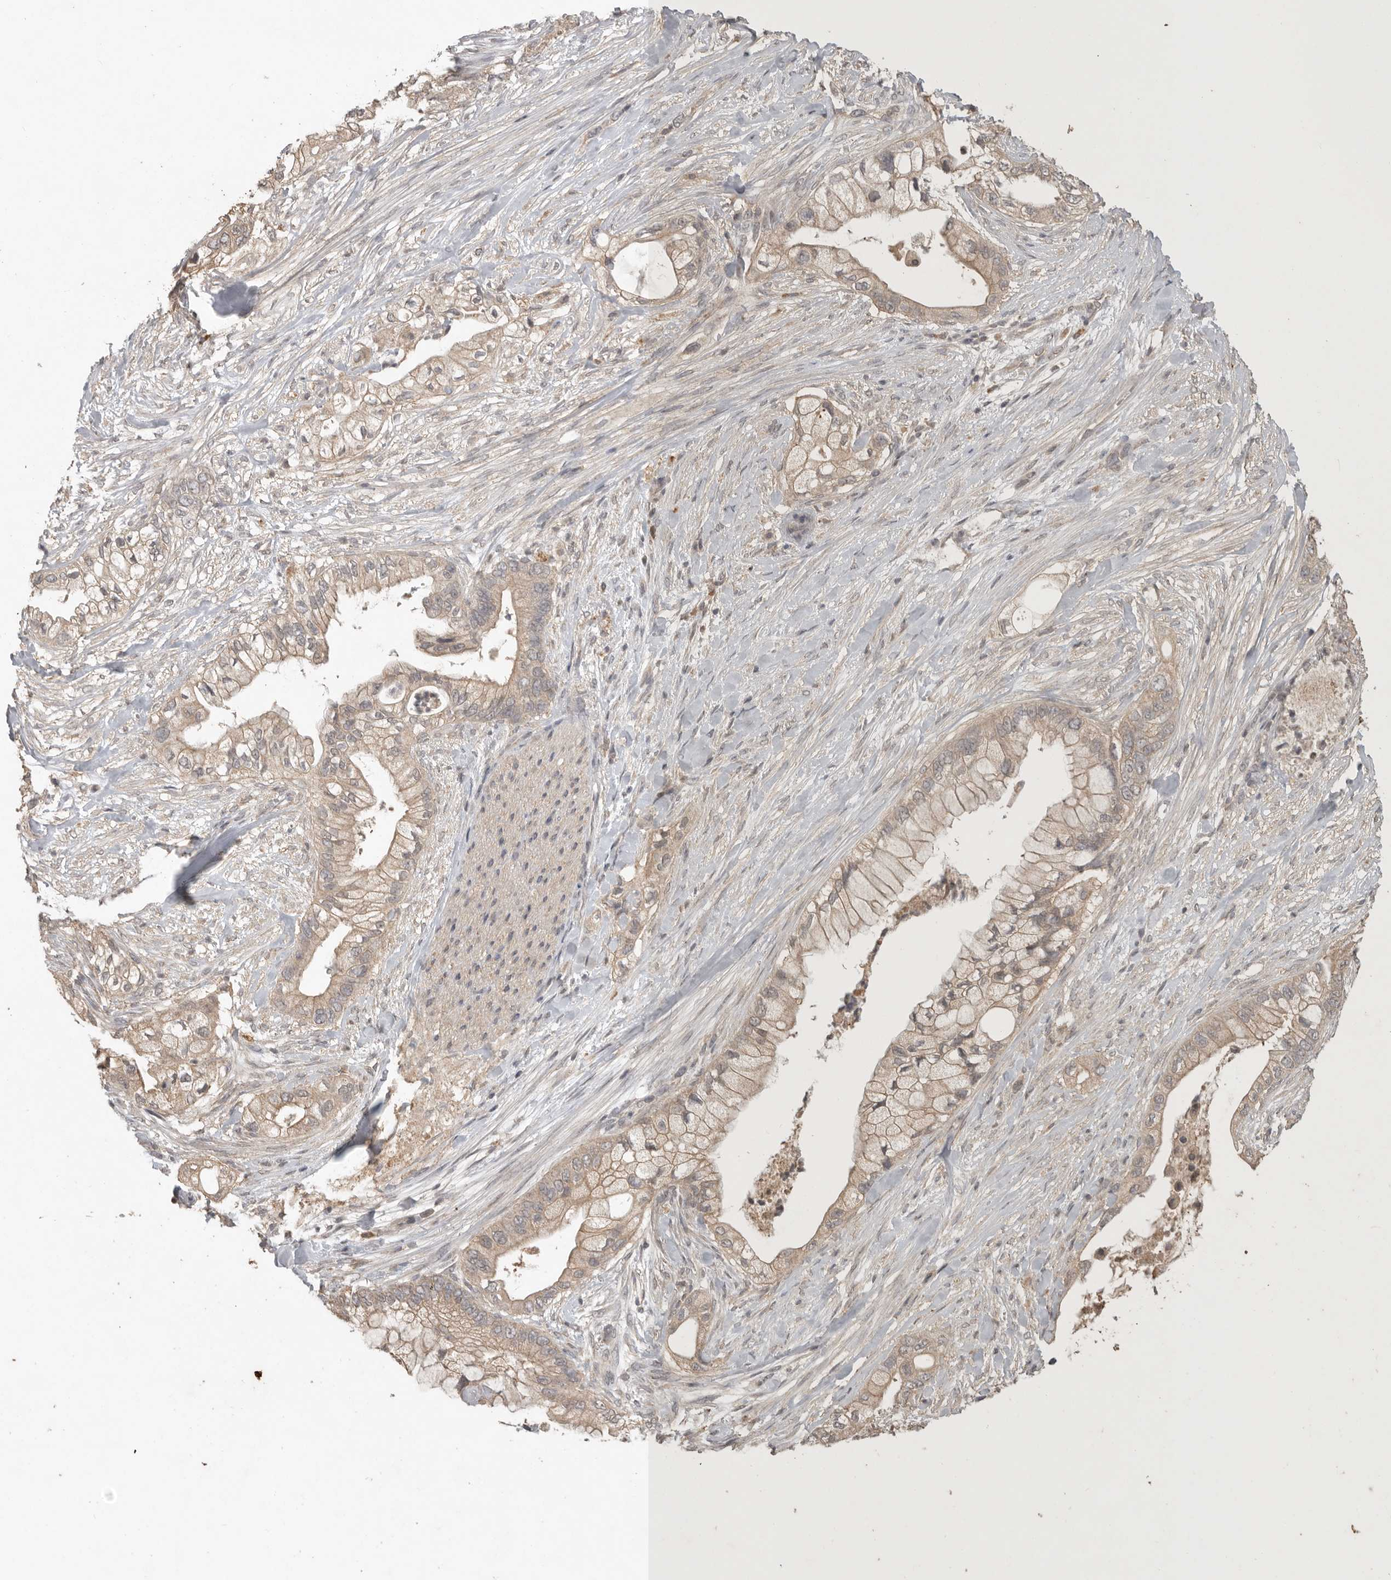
{"staining": {"intensity": "weak", "quantity": ">75%", "location": "cytoplasmic/membranous"}, "tissue": "pancreatic cancer", "cell_type": "Tumor cells", "image_type": "cancer", "snomed": [{"axis": "morphology", "description": "Adenocarcinoma, NOS"}, {"axis": "topography", "description": "Pancreas"}], "caption": "Protein analysis of pancreatic adenocarcinoma tissue exhibits weak cytoplasmic/membranous expression in approximately >75% of tumor cells.", "gene": "ADAMTS4", "patient": {"sex": "male", "age": 53}}